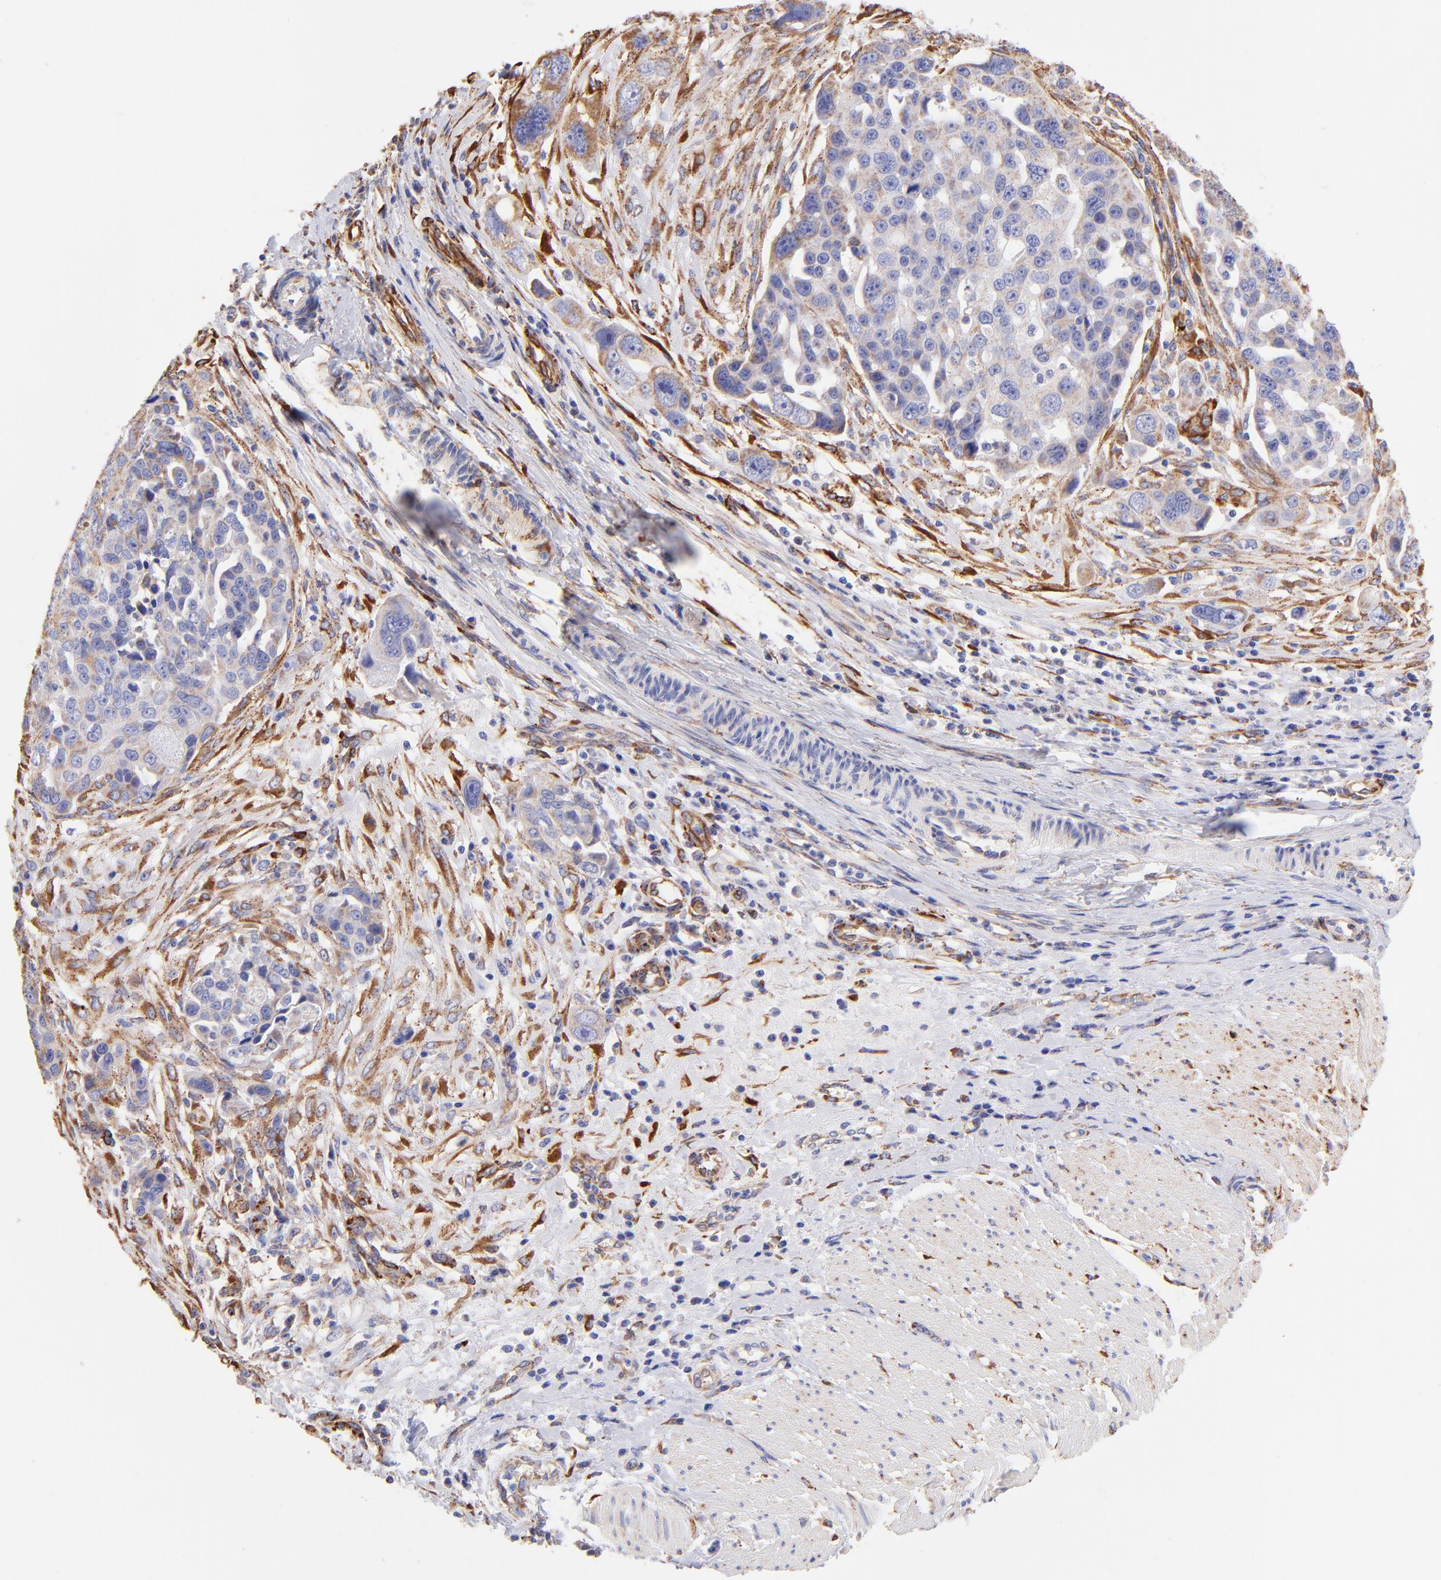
{"staining": {"intensity": "moderate", "quantity": ">75%", "location": "cytoplasmic/membranous"}, "tissue": "ovarian cancer", "cell_type": "Tumor cells", "image_type": "cancer", "snomed": [{"axis": "morphology", "description": "Carcinoma, endometroid"}, {"axis": "topography", "description": "Ovary"}], "caption": "Protein staining of endometroid carcinoma (ovarian) tissue reveals moderate cytoplasmic/membranous positivity in approximately >75% of tumor cells.", "gene": "SPARC", "patient": {"sex": "female", "age": 75}}